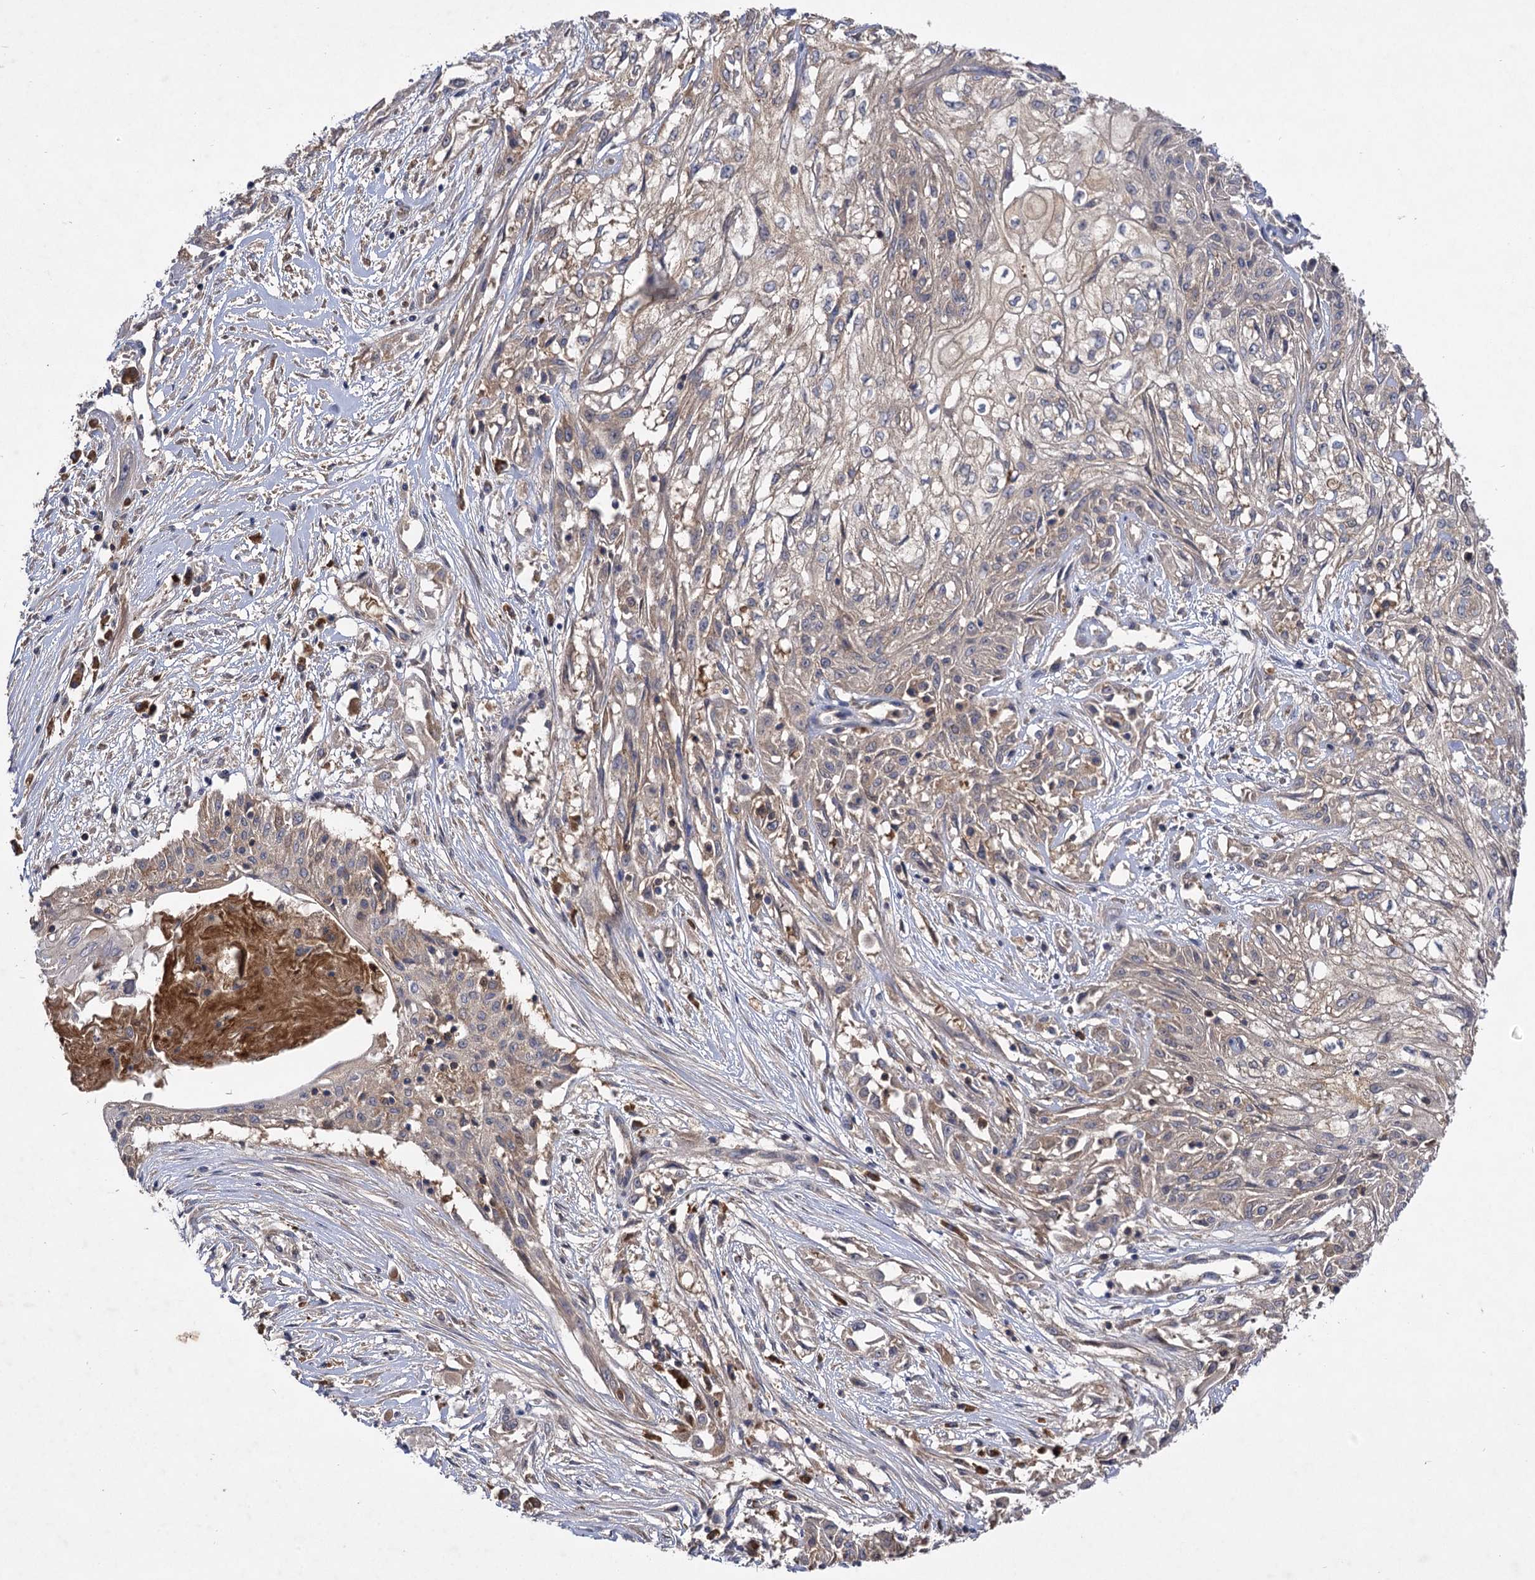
{"staining": {"intensity": "weak", "quantity": "<25%", "location": "cytoplasmic/membranous"}, "tissue": "skin cancer", "cell_type": "Tumor cells", "image_type": "cancer", "snomed": [{"axis": "morphology", "description": "Squamous cell carcinoma, NOS"}, {"axis": "morphology", "description": "Squamous cell carcinoma, metastatic, NOS"}, {"axis": "topography", "description": "Skin"}, {"axis": "topography", "description": "Lymph node"}], "caption": "IHC micrograph of neoplastic tissue: human metastatic squamous cell carcinoma (skin) stained with DAB (3,3'-diaminobenzidine) shows no significant protein expression in tumor cells. Brightfield microscopy of IHC stained with DAB (3,3'-diaminobenzidine) (brown) and hematoxylin (blue), captured at high magnification.", "gene": "USP50", "patient": {"sex": "male", "age": 75}}